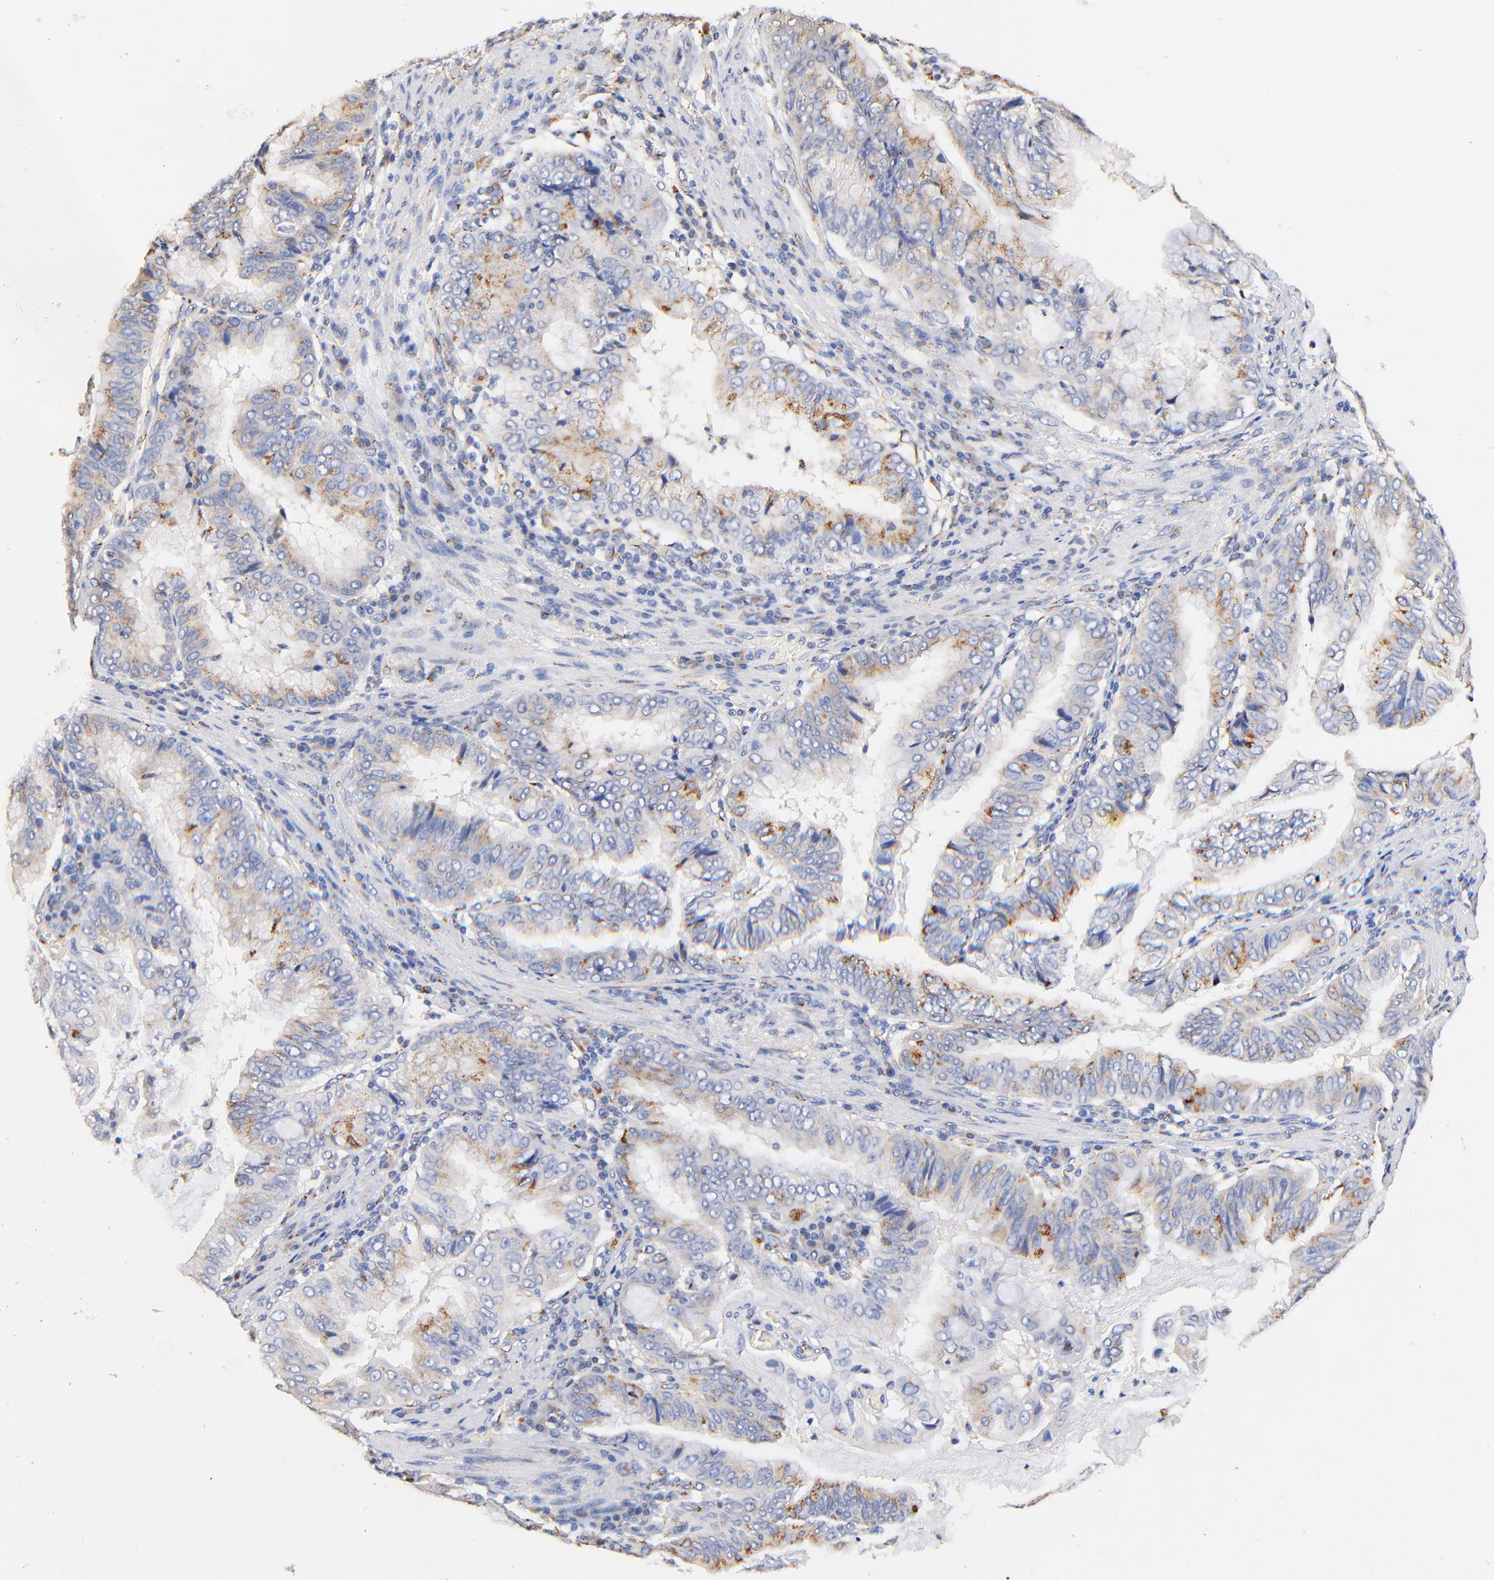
{"staining": {"intensity": "weak", "quantity": "25%-75%", "location": "cytoplasmic/membranous"}, "tissue": "stomach cancer", "cell_type": "Tumor cells", "image_type": "cancer", "snomed": [{"axis": "morphology", "description": "Adenocarcinoma, NOS"}, {"axis": "topography", "description": "Stomach, upper"}], "caption": "Tumor cells display low levels of weak cytoplasmic/membranous positivity in approximately 25%-75% of cells in human stomach cancer (adenocarcinoma).", "gene": "FMNL3", "patient": {"sex": "male", "age": 80}}